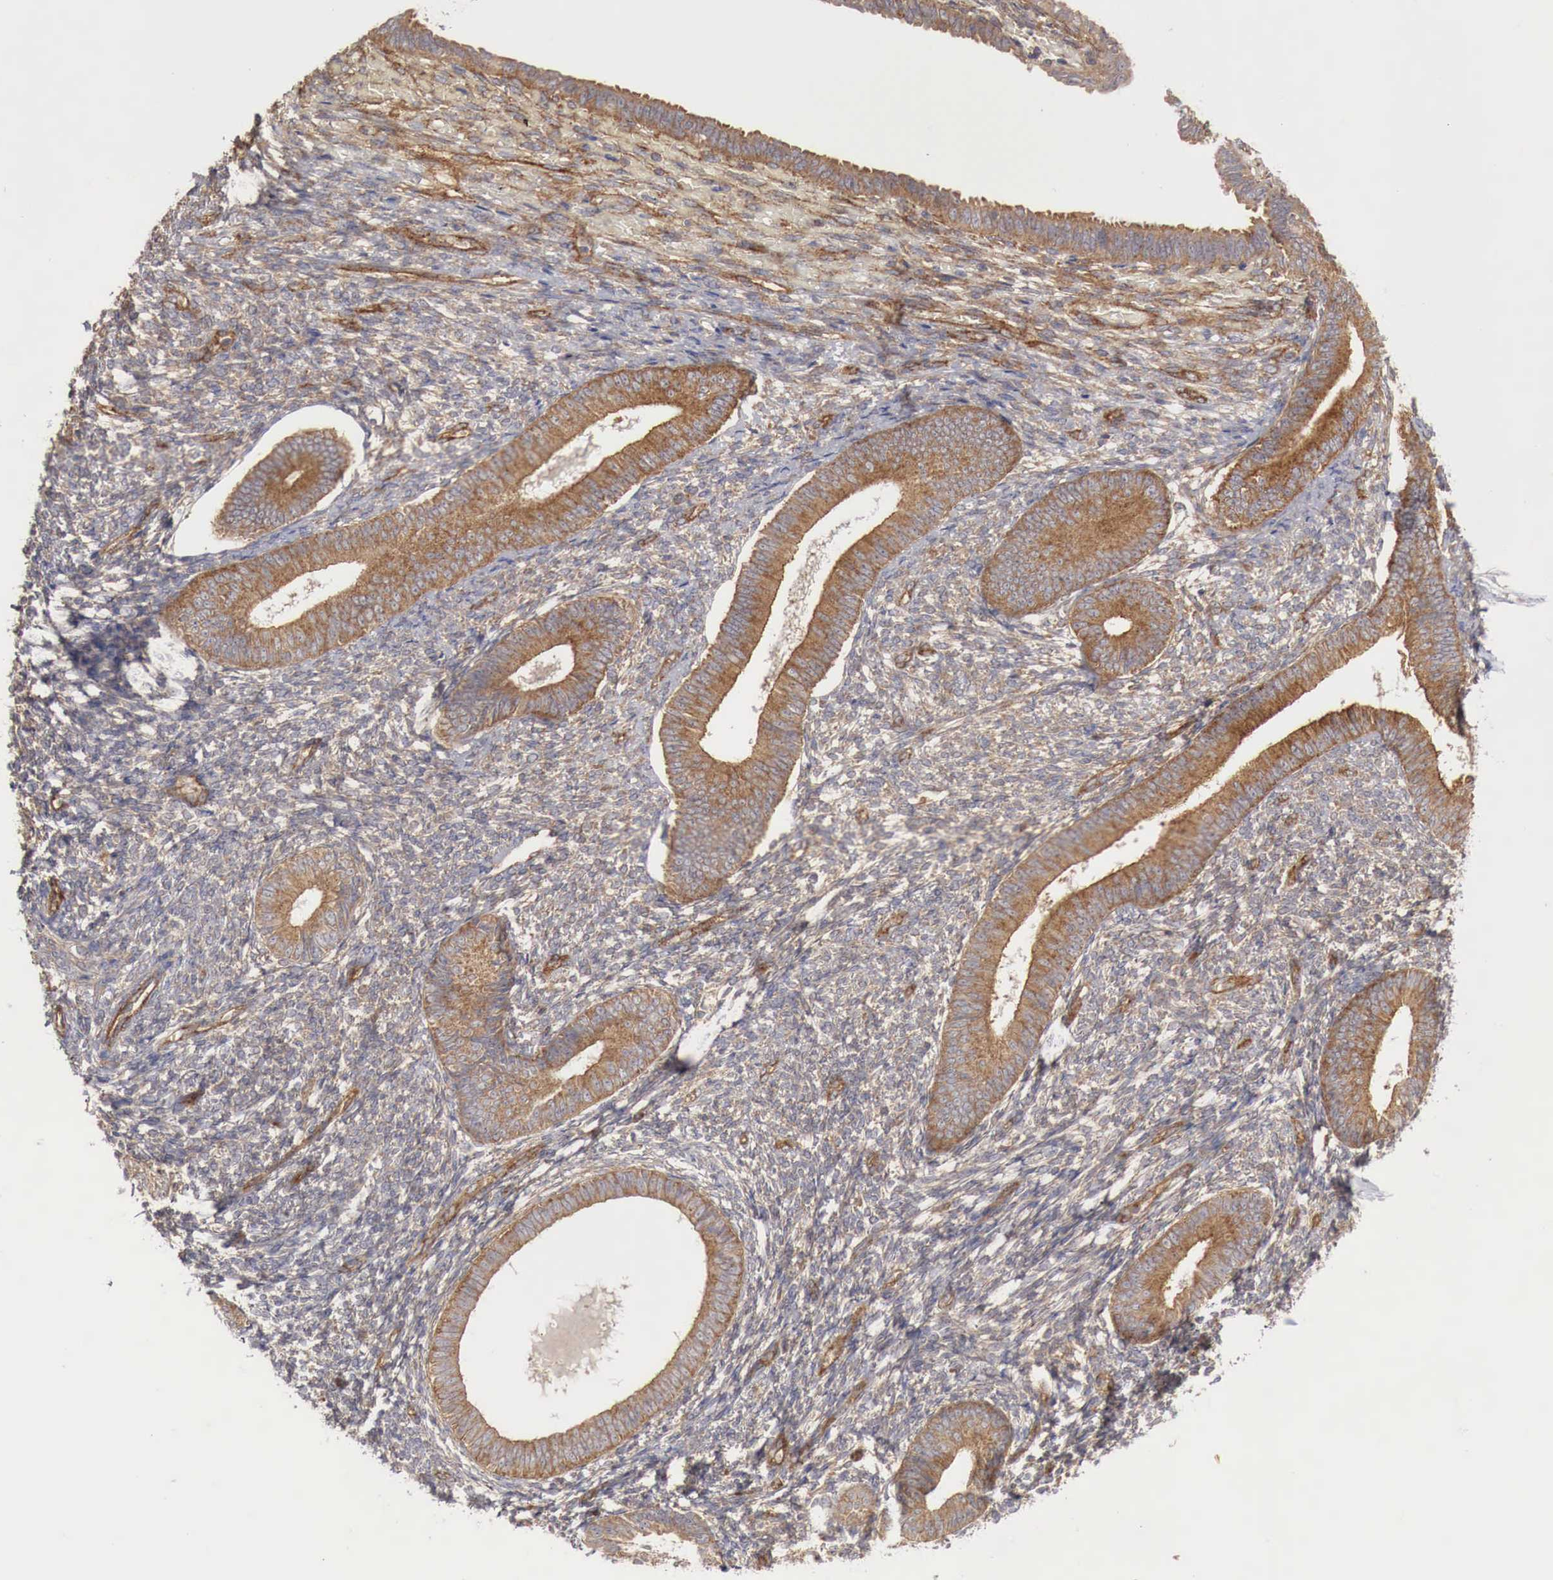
{"staining": {"intensity": "weak", "quantity": ">75%", "location": "cytoplasmic/membranous"}, "tissue": "endometrium", "cell_type": "Cells in endometrial stroma", "image_type": "normal", "snomed": [{"axis": "morphology", "description": "Normal tissue, NOS"}, {"axis": "topography", "description": "Endometrium"}], "caption": "Immunohistochemical staining of unremarkable endometrium shows low levels of weak cytoplasmic/membranous positivity in about >75% of cells in endometrial stroma. (DAB IHC, brown staining for protein, blue staining for nuclei).", "gene": "ARMCX4", "patient": {"sex": "female", "age": 82}}